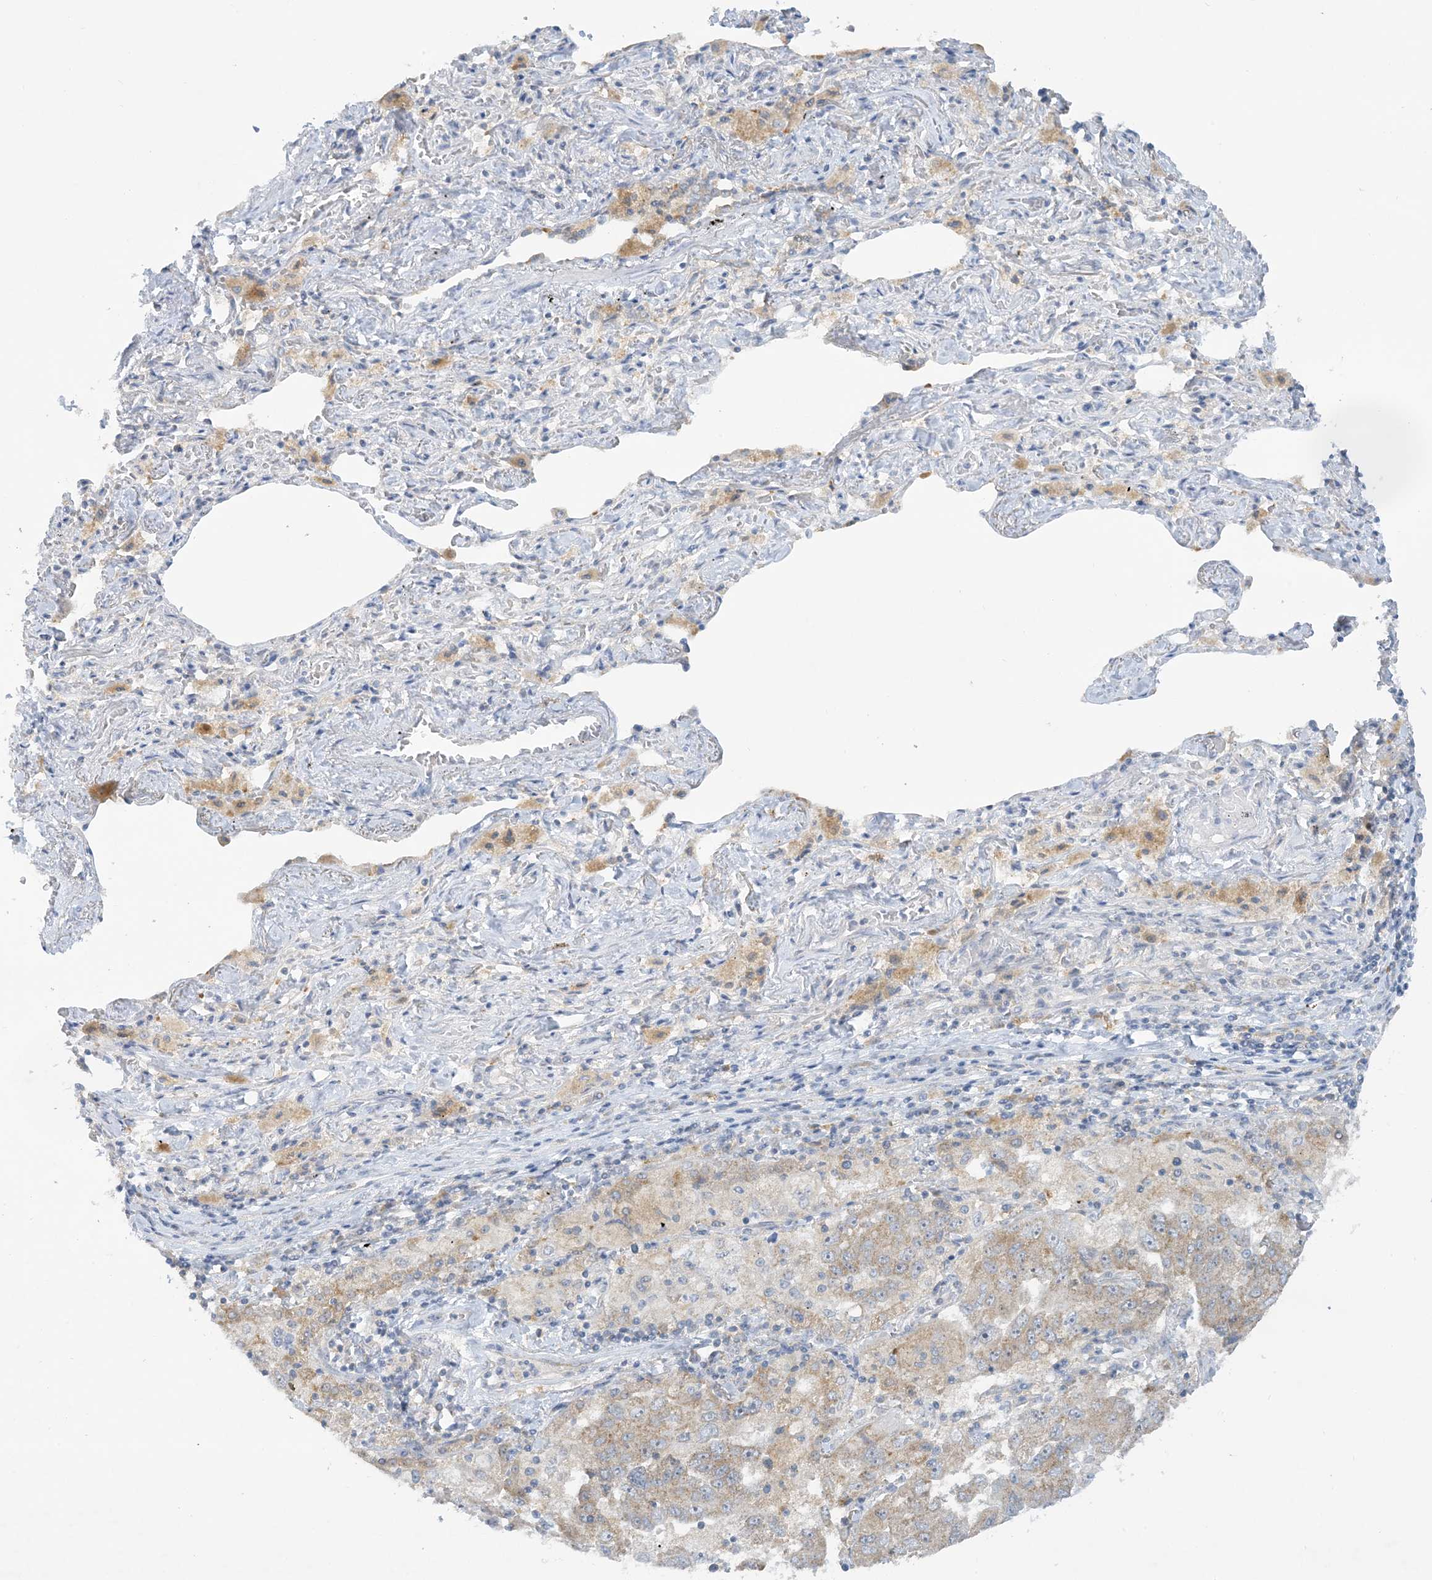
{"staining": {"intensity": "weak", "quantity": "25%-75%", "location": "cytoplasmic/membranous"}, "tissue": "lung cancer", "cell_type": "Tumor cells", "image_type": "cancer", "snomed": [{"axis": "morphology", "description": "Adenocarcinoma, NOS"}, {"axis": "topography", "description": "Lung"}], "caption": "A brown stain labels weak cytoplasmic/membranous positivity of a protein in human lung cancer tumor cells.", "gene": "MRPS18A", "patient": {"sex": "female", "age": 51}}